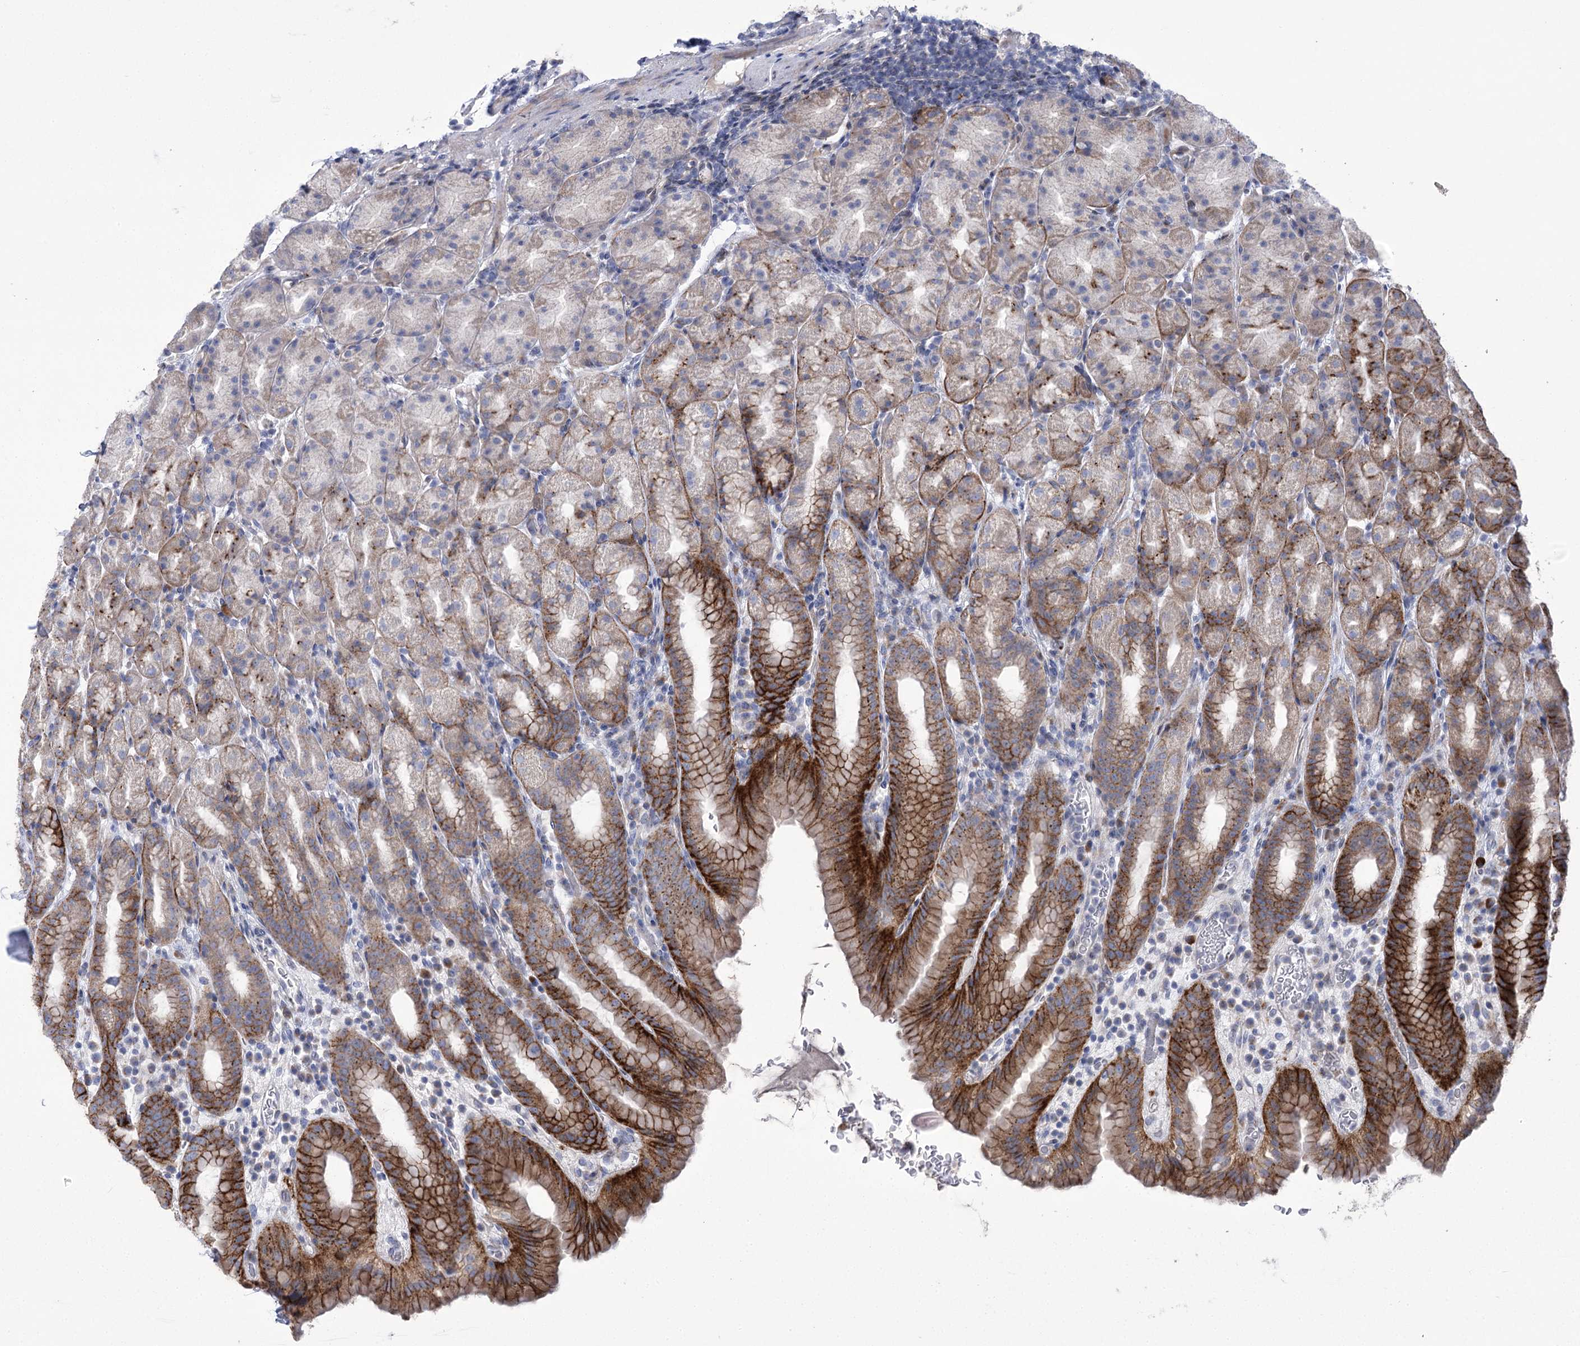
{"staining": {"intensity": "strong", "quantity": "25%-75%", "location": "cytoplasmic/membranous"}, "tissue": "stomach", "cell_type": "Glandular cells", "image_type": "normal", "snomed": [{"axis": "morphology", "description": "Normal tissue, NOS"}, {"axis": "topography", "description": "Stomach, upper"}], "caption": "High-magnification brightfield microscopy of normal stomach stained with DAB (3,3'-diaminobenzidine) (brown) and counterstained with hematoxylin (blue). glandular cells exhibit strong cytoplasmic/membranous staining is appreciated in about25%-75% of cells. (IHC, brightfield microscopy, high magnification).", "gene": "NME7", "patient": {"sex": "male", "age": 68}}